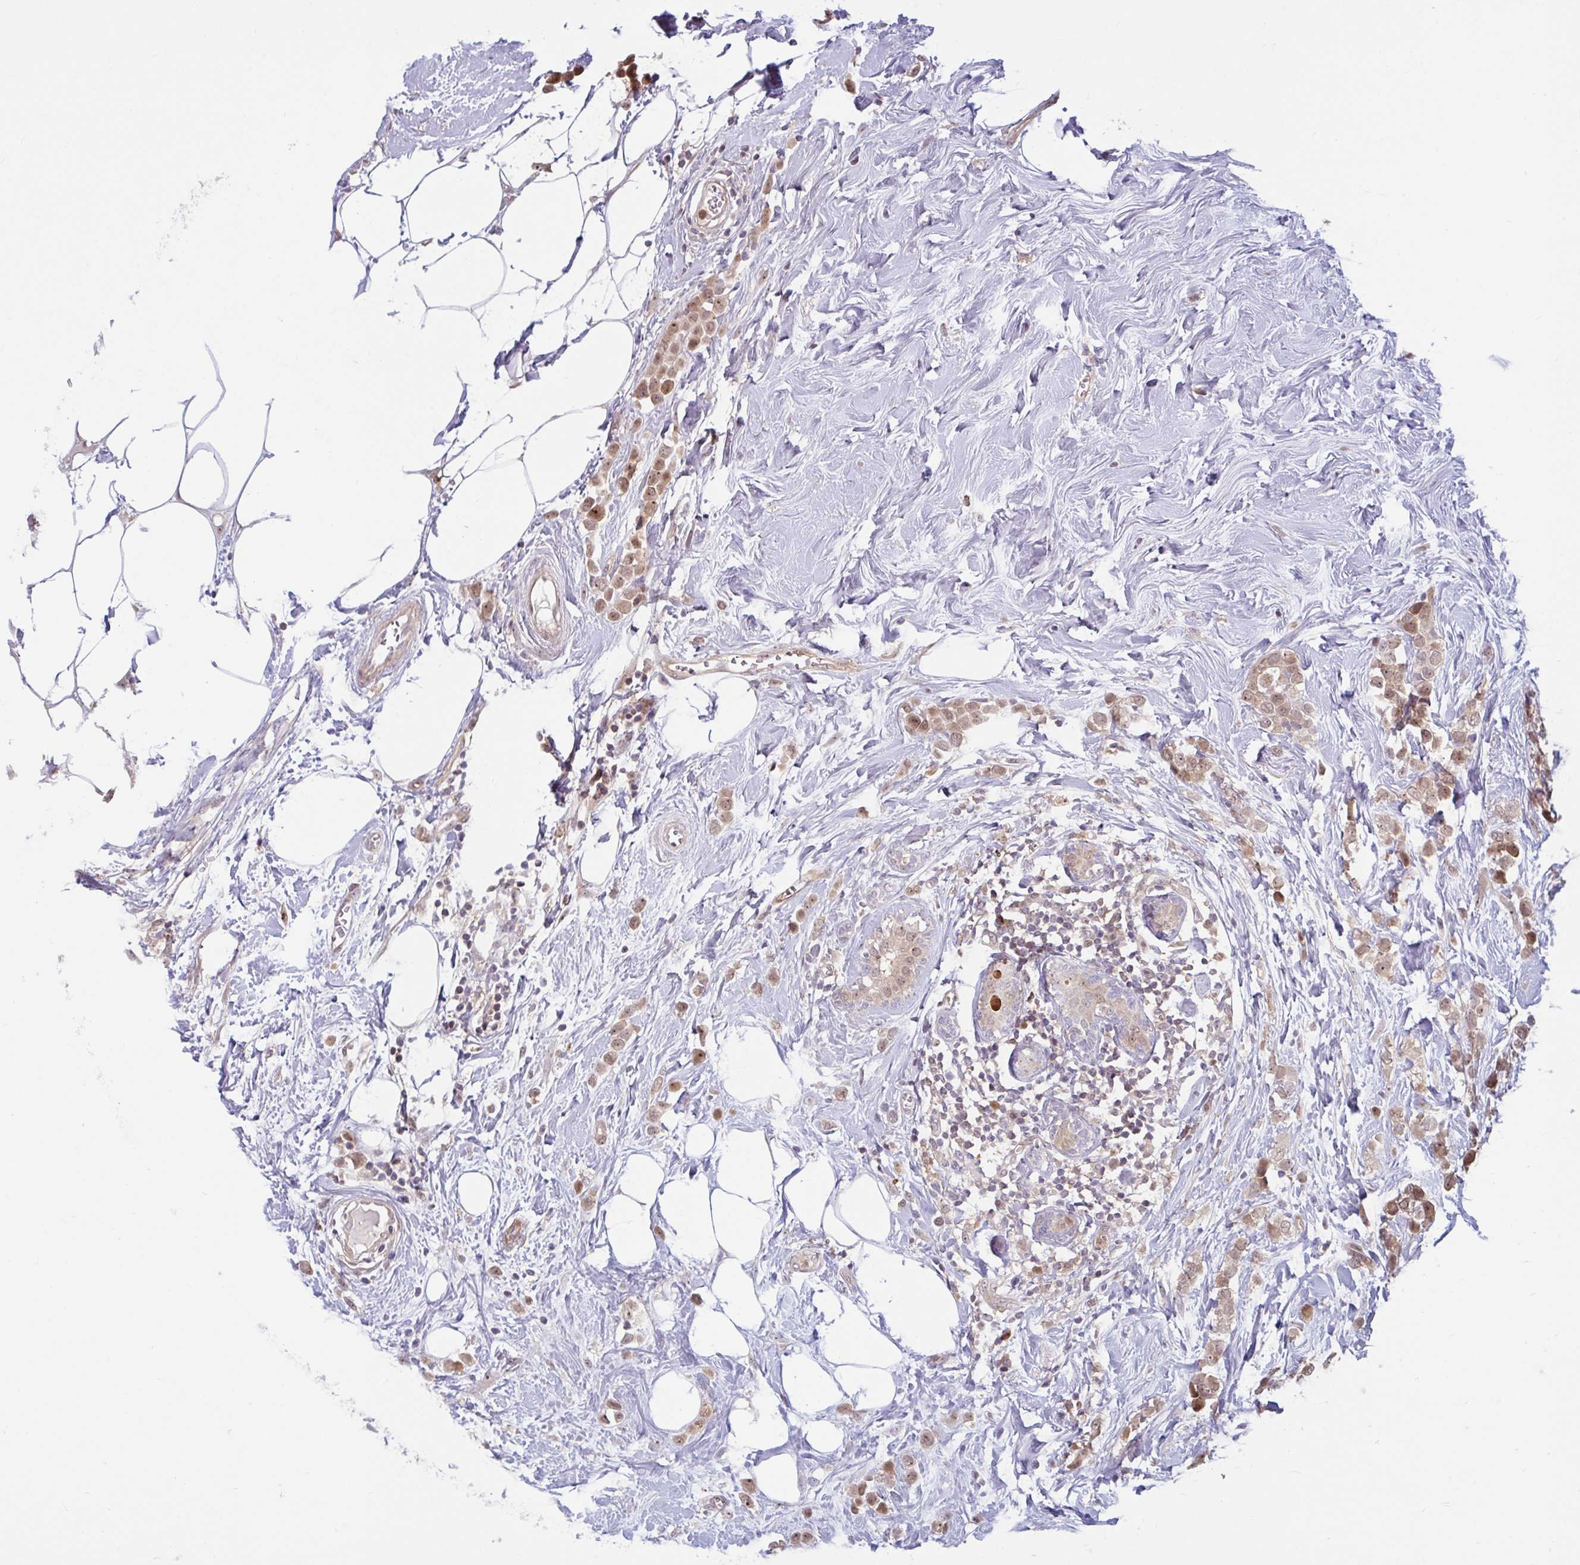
{"staining": {"intensity": "moderate", "quantity": "25%-75%", "location": "nuclear"}, "tissue": "breast cancer", "cell_type": "Tumor cells", "image_type": "cancer", "snomed": [{"axis": "morphology", "description": "Duct carcinoma"}, {"axis": "topography", "description": "Breast"}], "caption": "This image displays IHC staining of human breast infiltrating ductal carcinoma, with medium moderate nuclear staining in about 25%-75% of tumor cells.", "gene": "HMBS", "patient": {"sex": "female", "age": 80}}